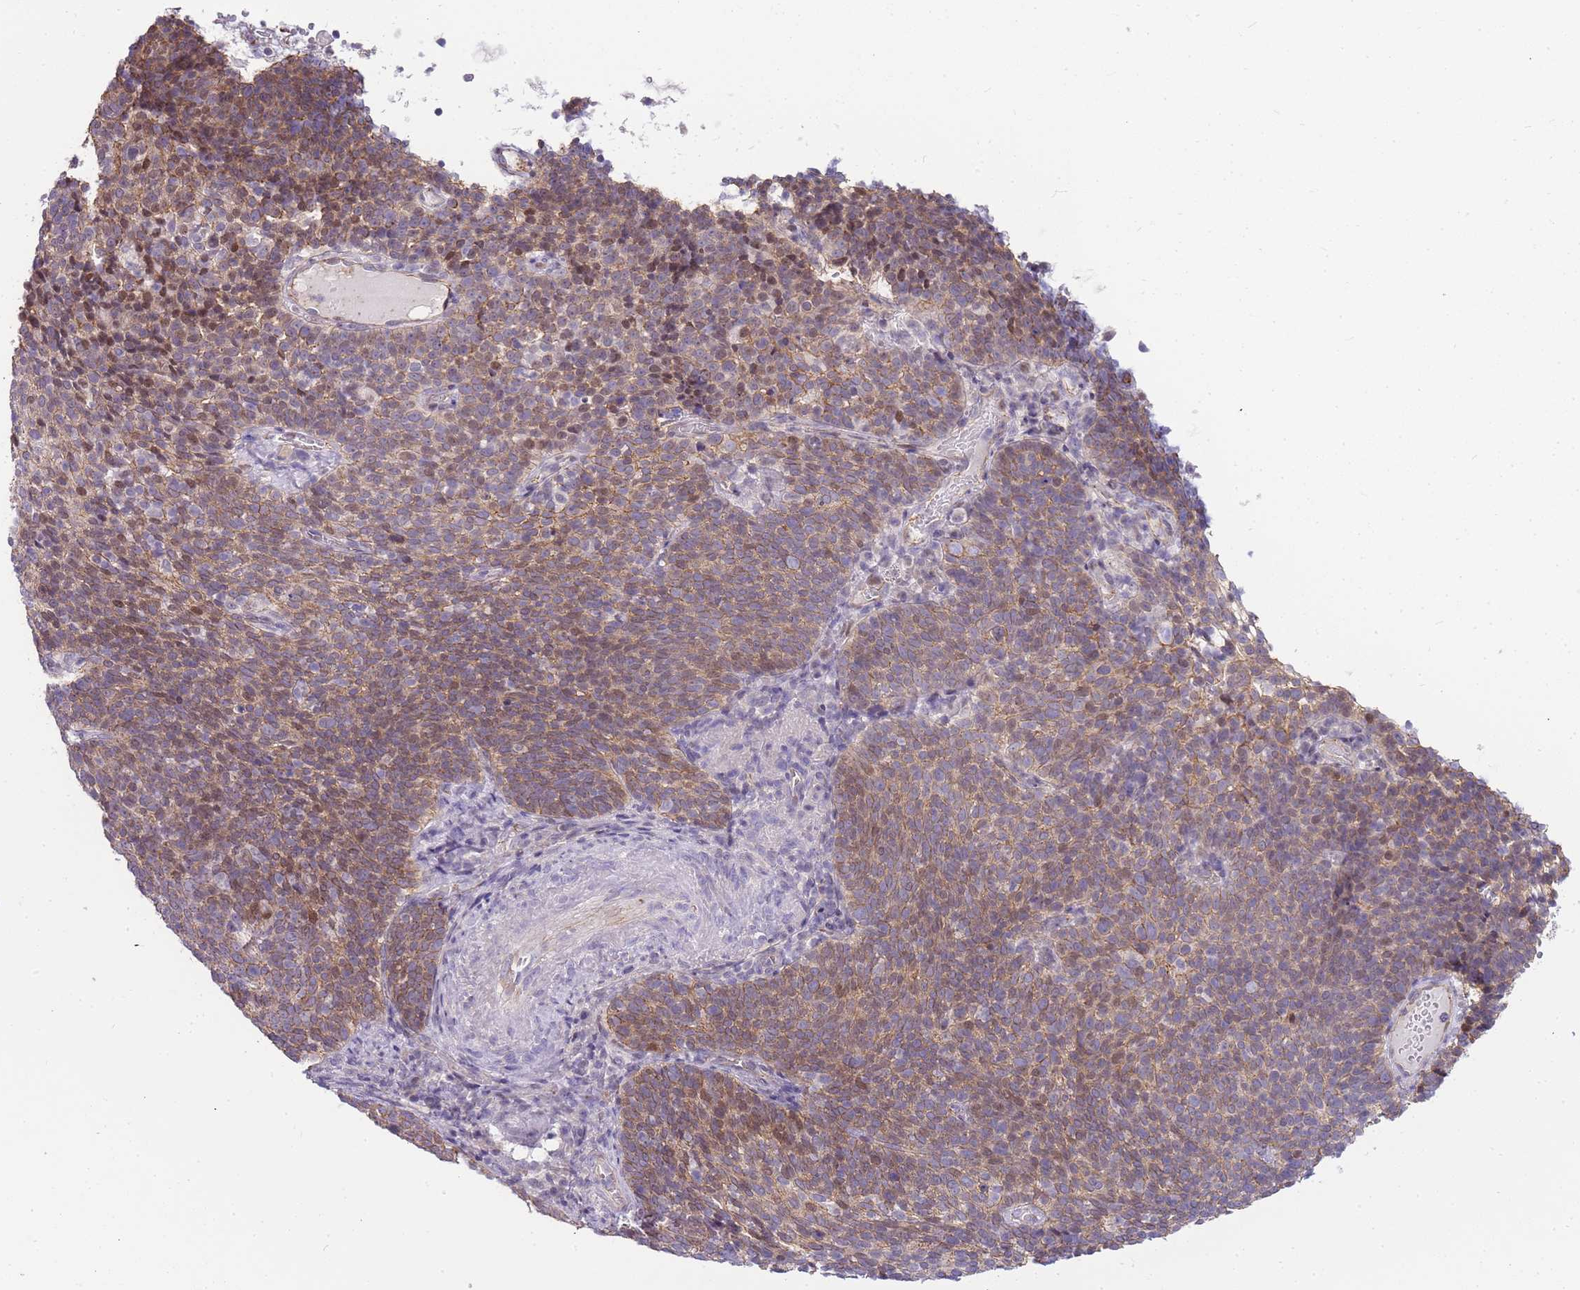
{"staining": {"intensity": "weak", "quantity": "25%-75%", "location": "cytoplasmic/membranous"}, "tissue": "cervical cancer", "cell_type": "Tumor cells", "image_type": "cancer", "snomed": [{"axis": "morphology", "description": "Normal tissue, NOS"}, {"axis": "morphology", "description": "Squamous cell carcinoma, NOS"}, {"axis": "topography", "description": "Cervix"}], "caption": "Cervical squamous cell carcinoma tissue demonstrates weak cytoplasmic/membranous positivity in about 25%-75% of tumor cells The staining was performed using DAB (3,3'-diaminobenzidine), with brown indicating positive protein expression. Nuclei are stained blue with hematoxylin.", "gene": "CLBA1", "patient": {"sex": "female", "age": 39}}